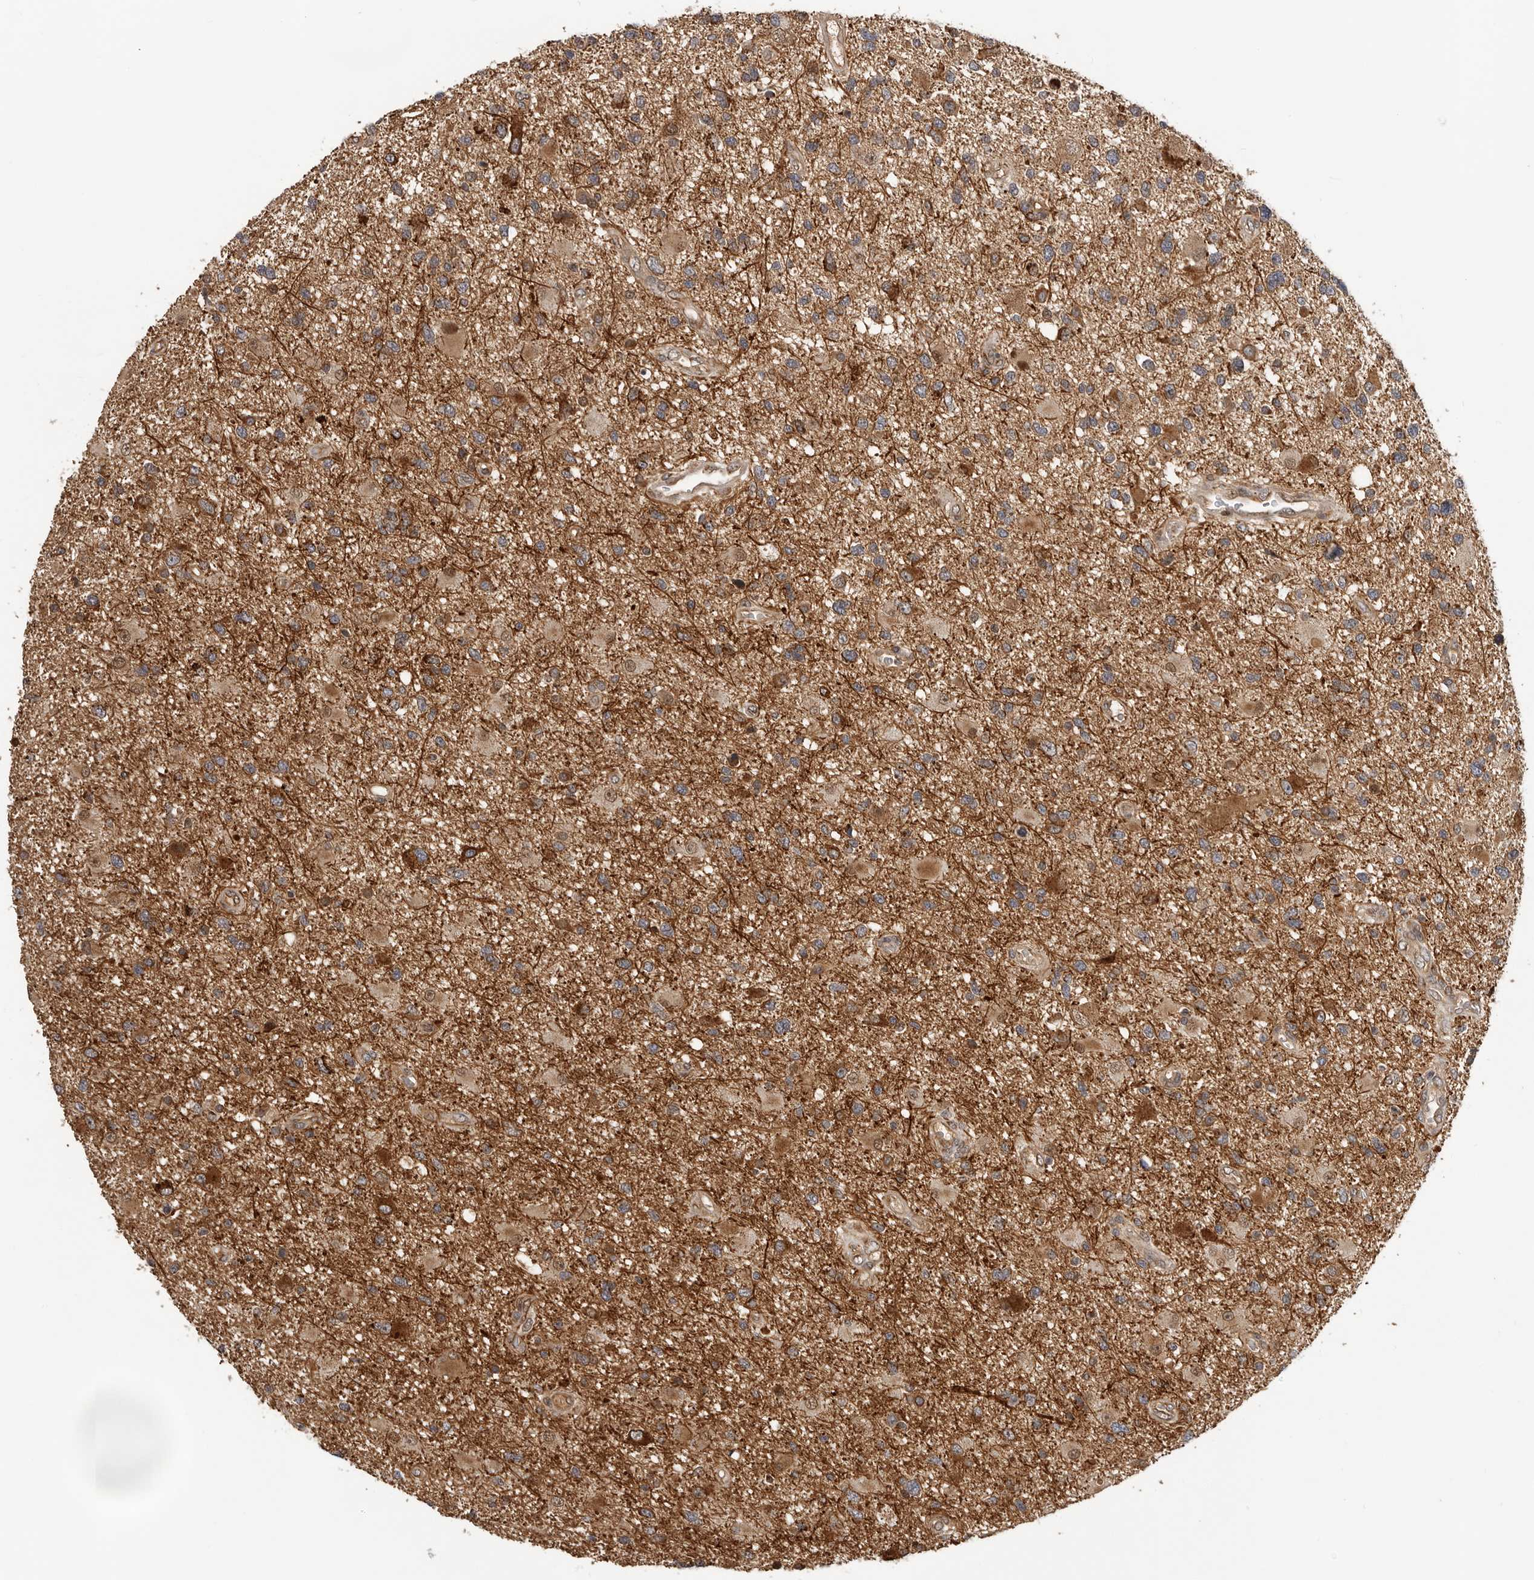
{"staining": {"intensity": "moderate", "quantity": ">75%", "location": "cytoplasmic/membranous"}, "tissue": "glioma", "cell_type": "Tumor cells", "image_type": "cancer", "snomed": [{"axis": "morphology", "description": "Glioma, malignant, High grade"}, {"axis": "topography", "description": "Brain"}], "caption": "A medium amount of moderate cytoplasmic/membranous positivity is identified in approximately >75% of tumor cells in malignant high-grade glioma tissue.", "gene": "RNF157", "patient": {"sex": "male", "age": 33}}